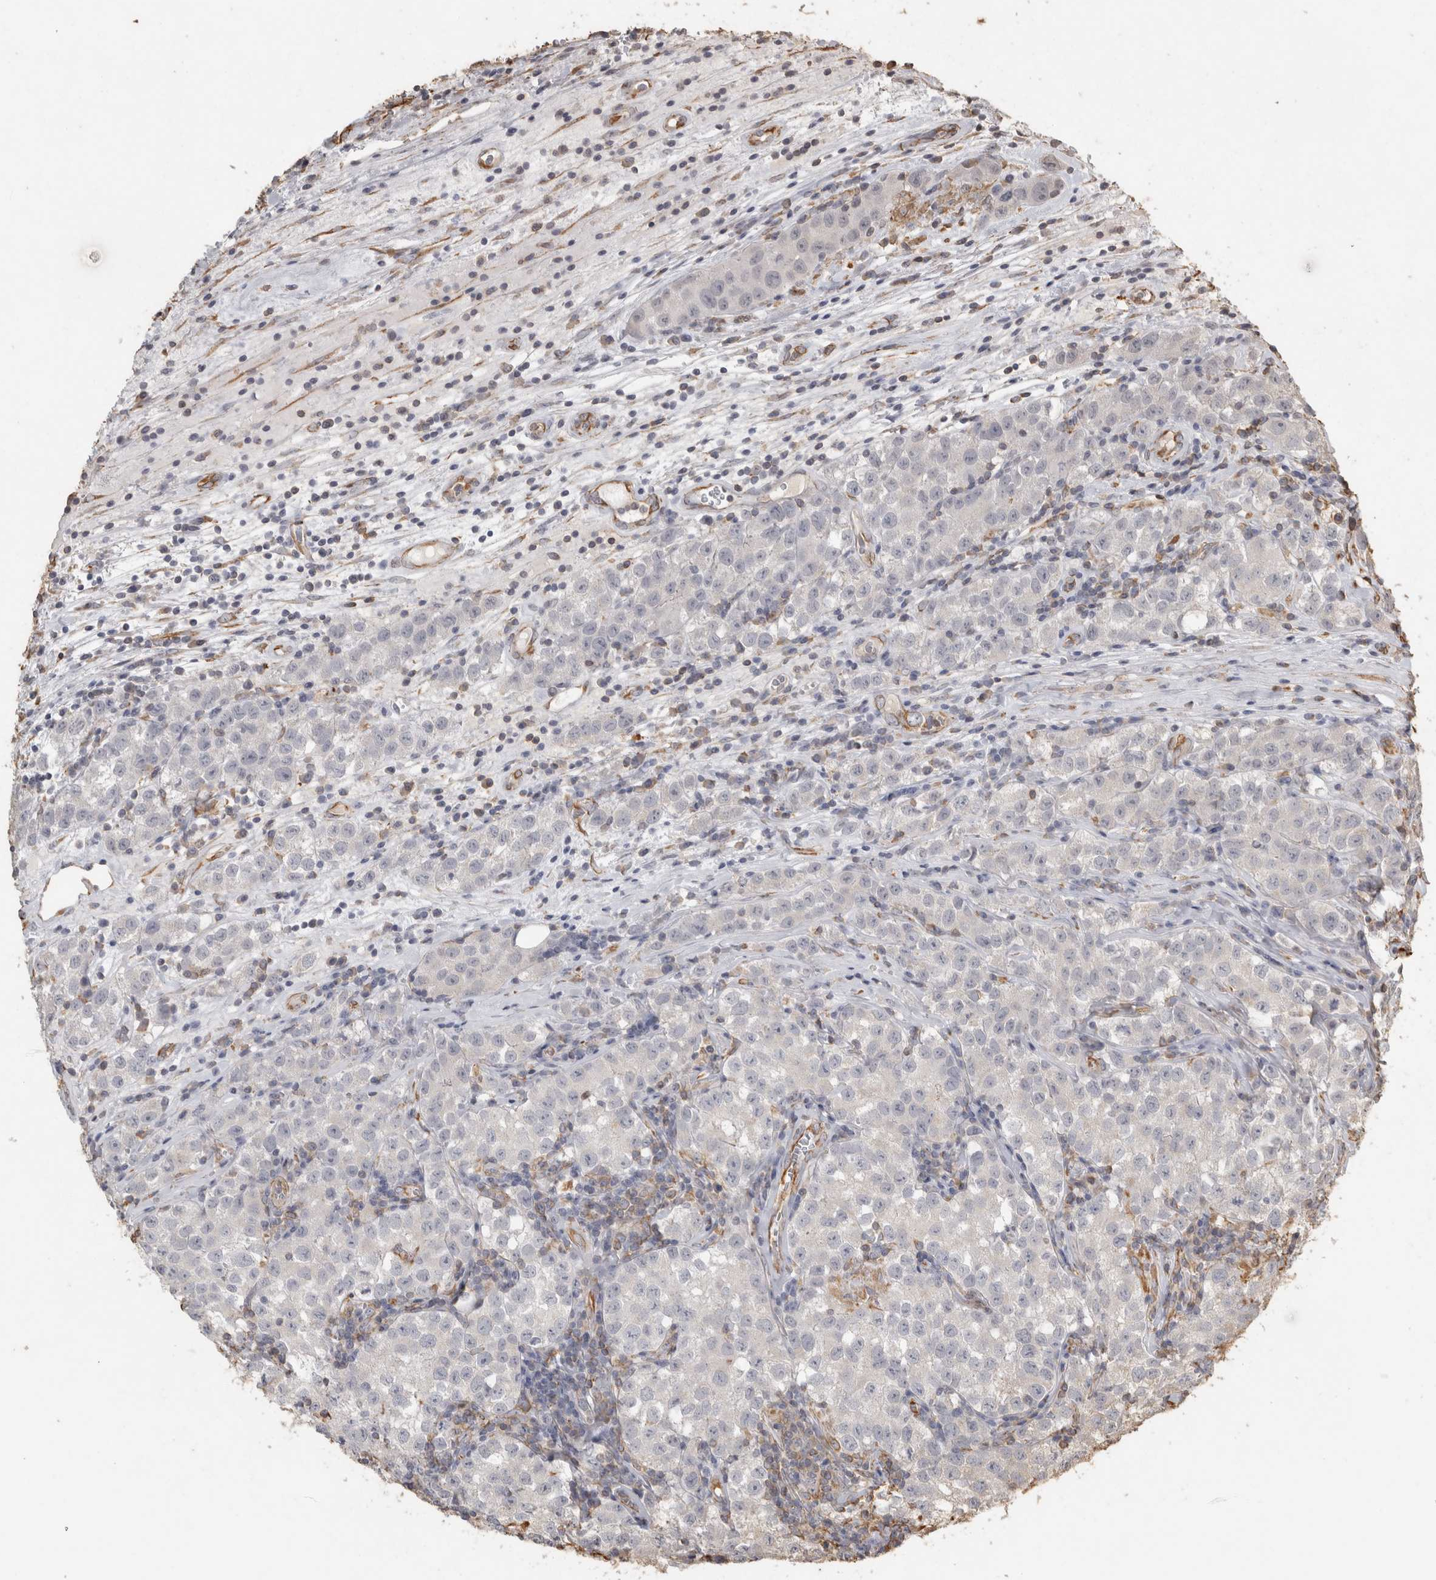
{"staining": {"intensity": "negative", "quantity": "none", "location": "none"}, "tissue": "testis cancer", "cell_type": "Tumor cells", "image_type": "cancer", "snomed": [{"axis": "morphology", "description": "Seminoma, NOS"}, {"axis": "morphology", "description": "Carcinoma, Embryonal, NOS"}, {"axis": "topography", "description": "Testis"}], "caption": "The photomicrograph demonstrates no staining of tumor cells in testis seminoma.", "gene": "REPS2", "patient": {"sex": "male", "age": 43}}